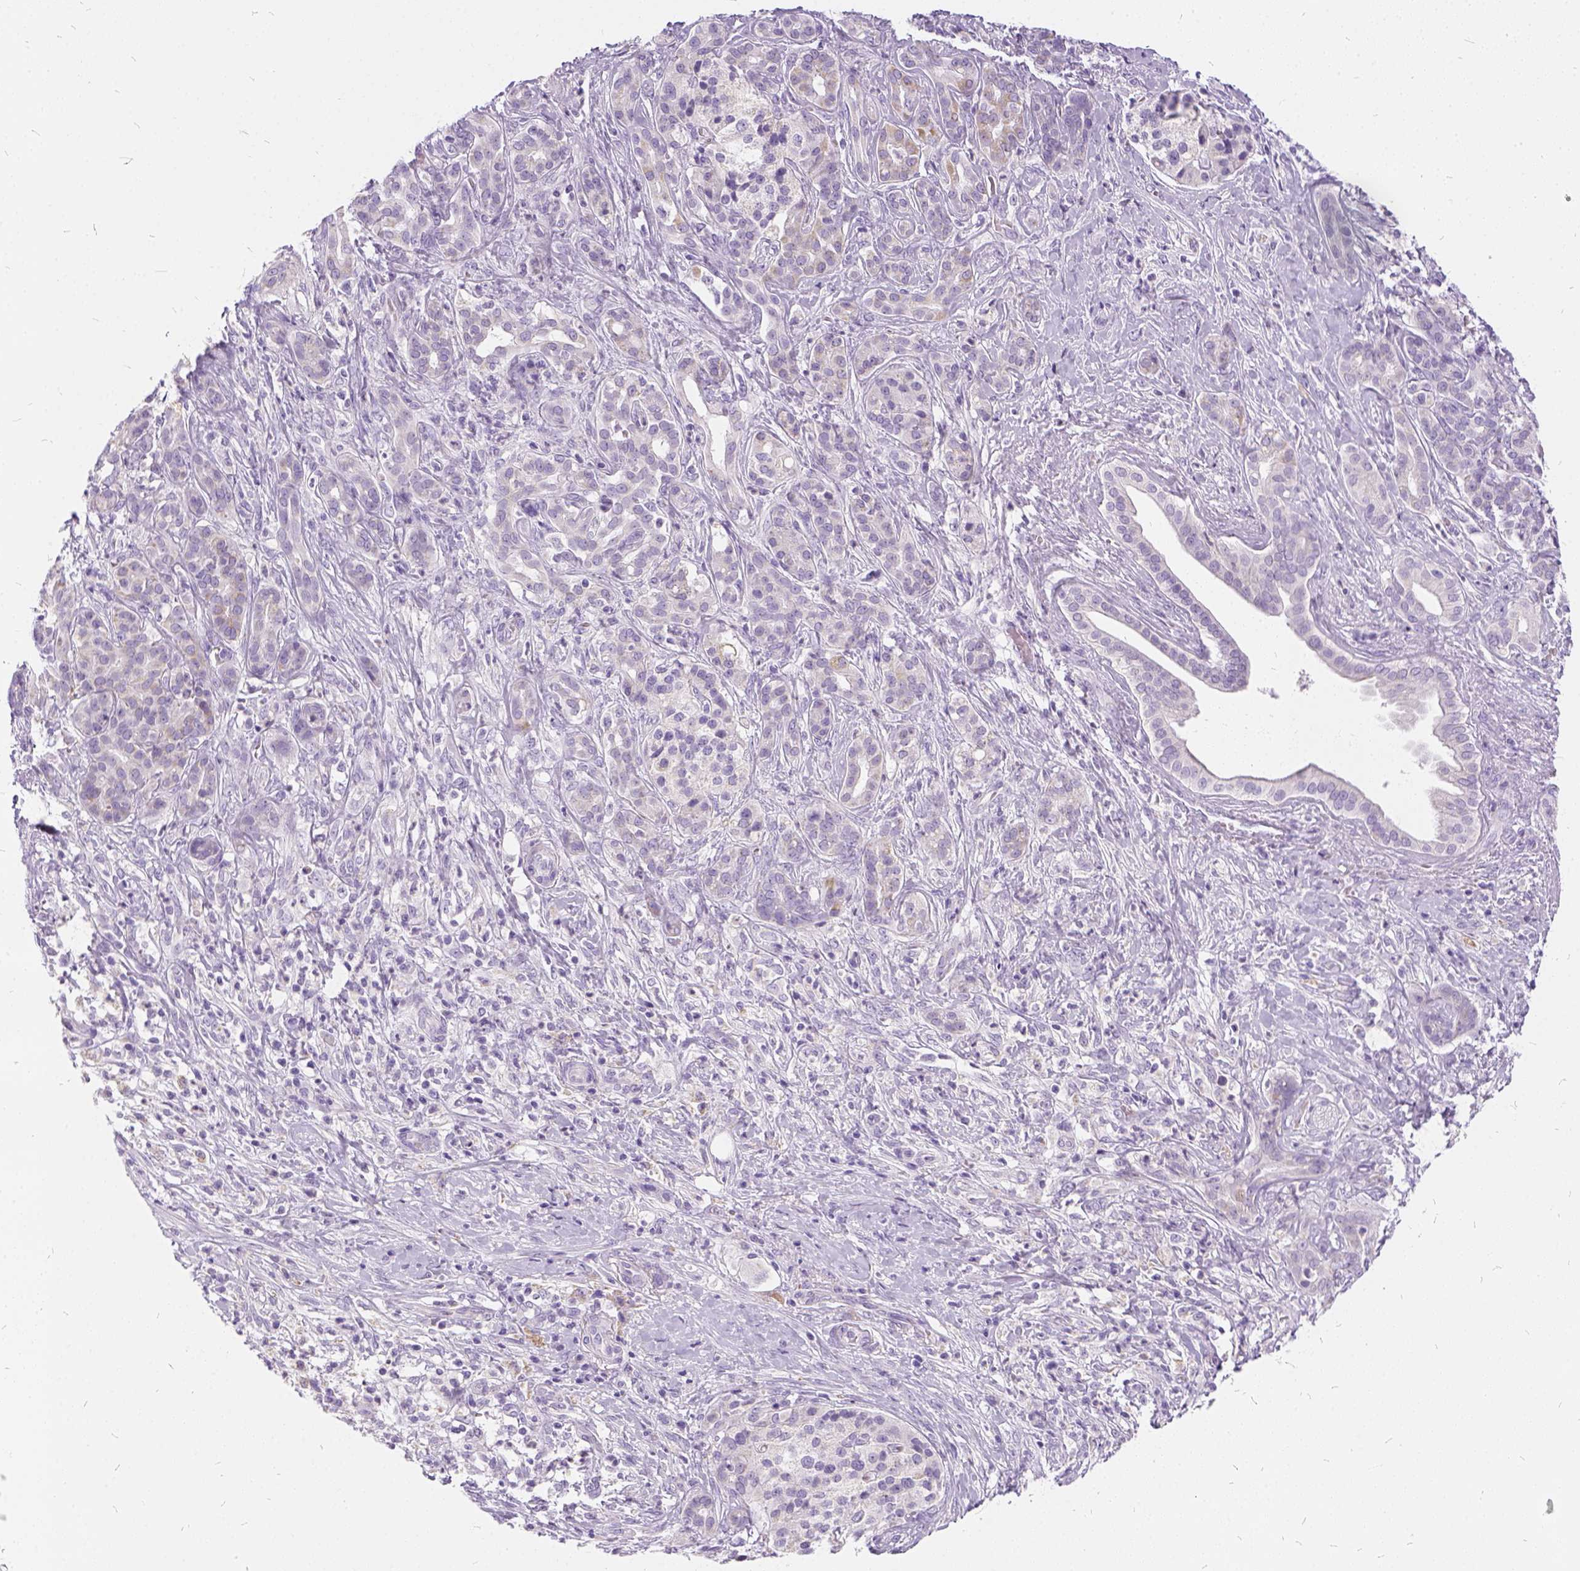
{"staining": {"intensity": "weak", "quantity": "<25%", "location": "cytoplasmic/membranous"}, "tissue": "pancreatic cancer", "cell_type": "Tumor cells", "image_type": "cancer", "snomed": [{"axis": "morphology", "description": "Normal tissue, NOS"}, {"axis": "morphology", "description": "Inflammation, NOS"}, {"axis": "morphology", "description": "Adenocarcinoma, NOS"}, {"axis": "topography", "description": "Pancreas"}], "caption": "Photomicrograph shows no protein staining in tumor cells of adenocarcinoma (pancreatic) tissue.", "gene": "FDX1", "patient": {"sex": "male", "age": 57}}